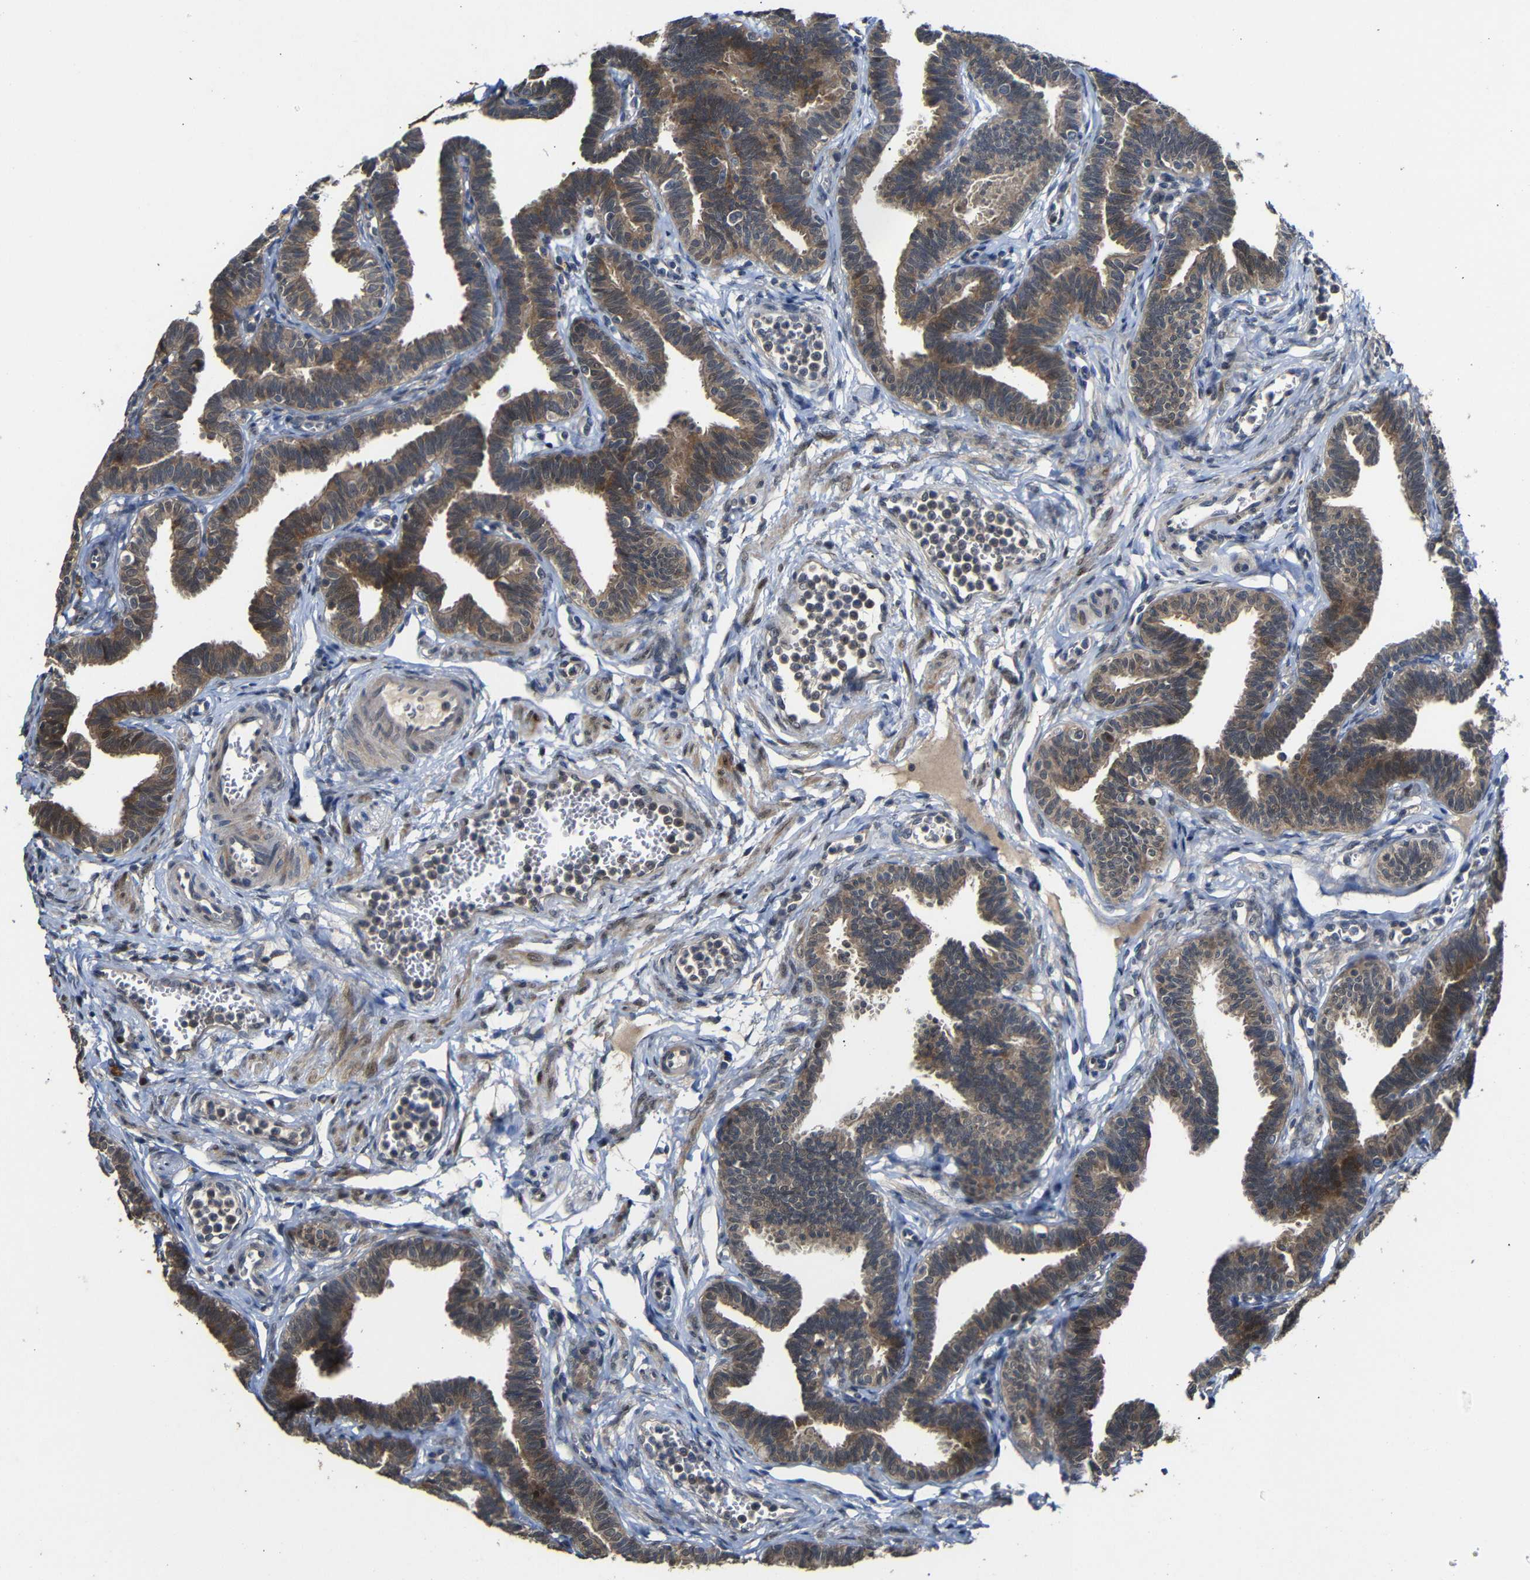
{"staining": {"intensity": "moderate", "quantity": ">75%", "location": "cytoplasmic/membranous"}, "tissue": "fallopian tube", "cell_type": "Glandular cells", "image_type": "normal", "snomed": [{"axis": "morphology", "description": "Normal tissue, NOS"}, {"axis": "topography", "description": "Fallopian tube"}, {"axis": "topography", "description": "Ovary"}], "caption": "A histopathology image of human fallopian tube stained for a protein displays moderate cytoplasmic/membranous brown staining in glandular cells.", "gene": "ATG12", "patient": {"sex": "female", "age": 23}}